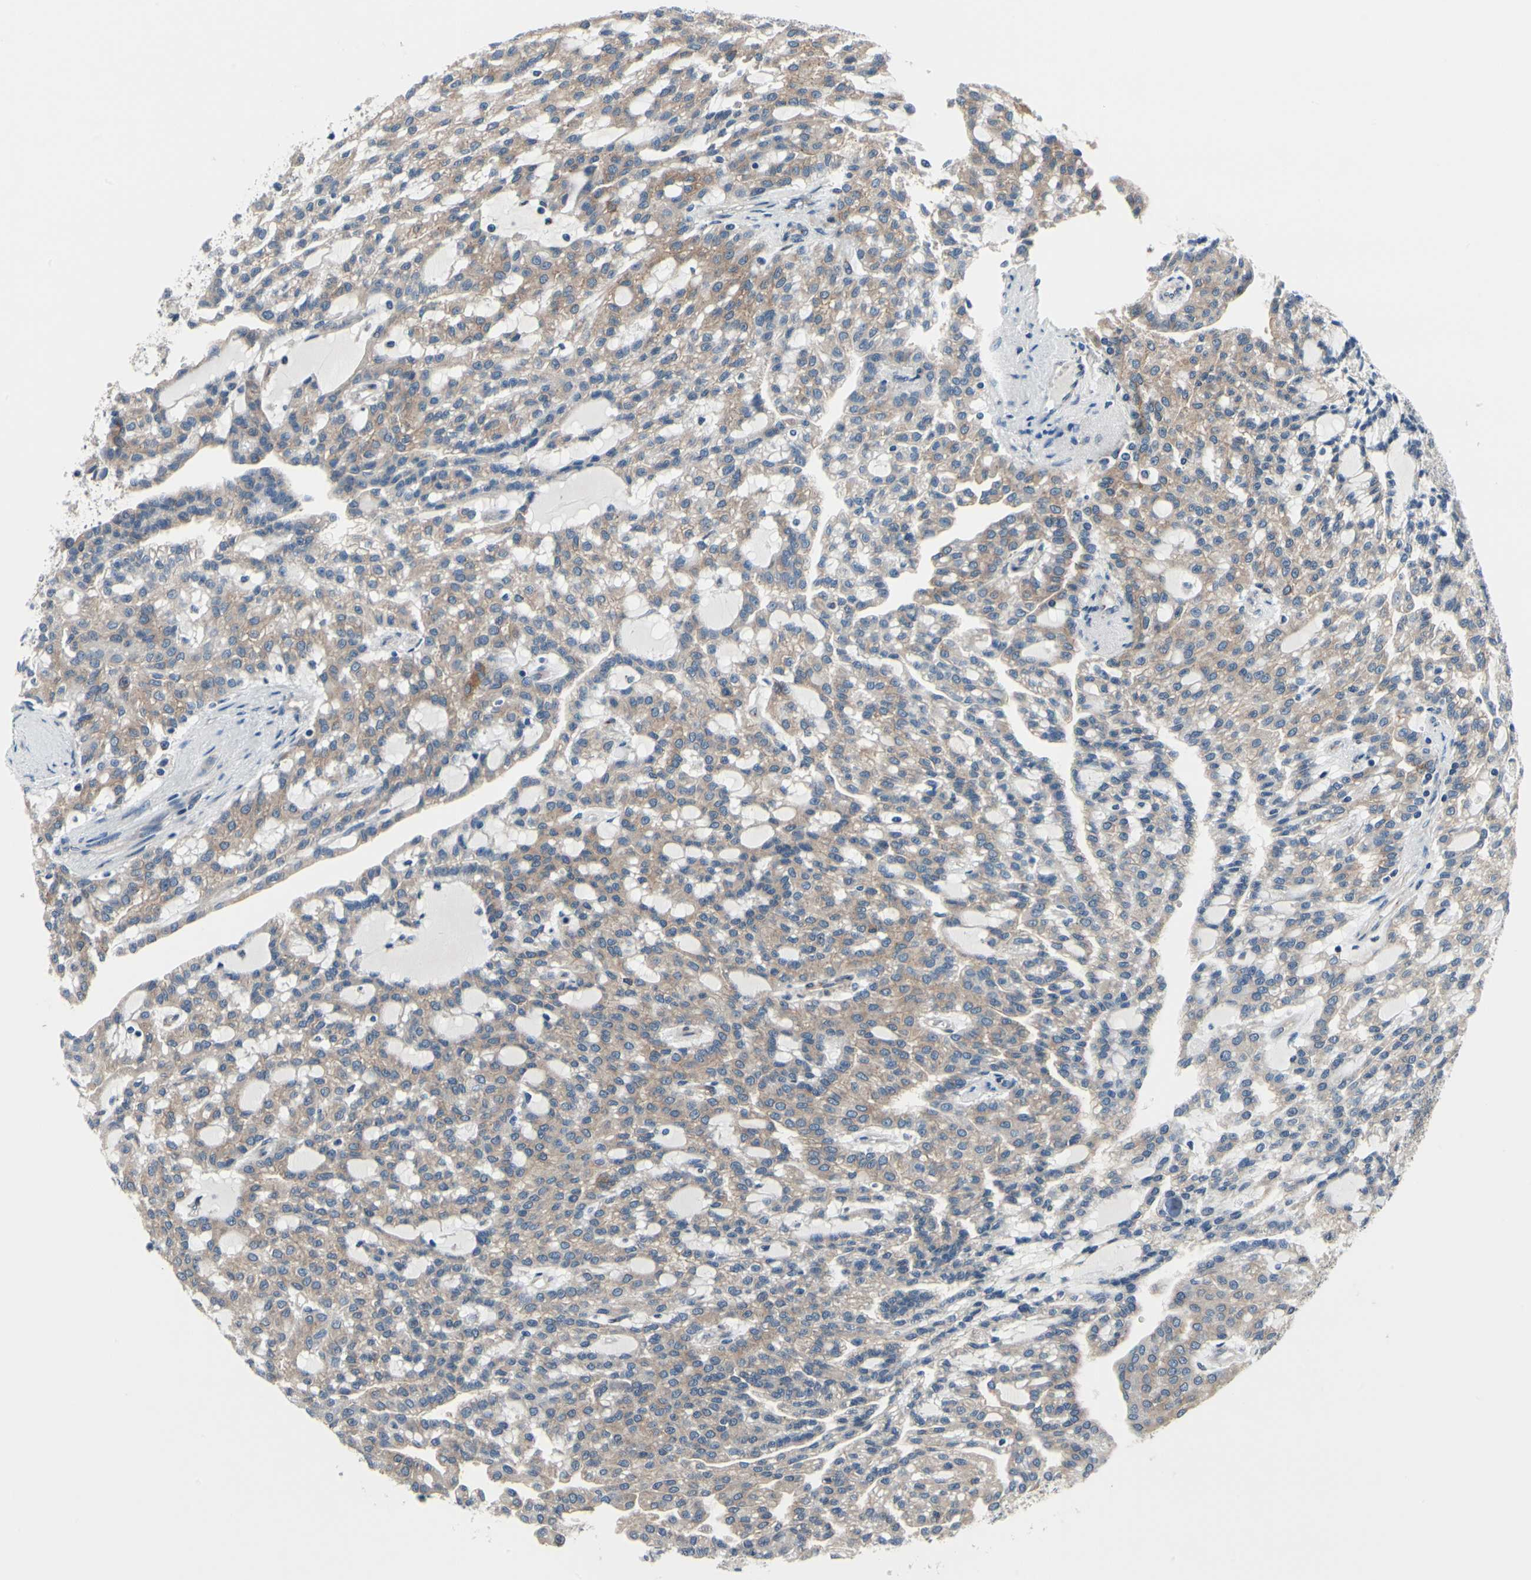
{"staining": {"intensity": "moderate", "quantity": ">75%", "location": "cytoplasmic/membranous"}, "tissue": "renal cancer", "cell_type": "Tumor cells", "image_type": "cancer", "snomed": [{"axis": "morphology", "description": "Adenocarcinoma, NOS"}, {"axis": "topography", "description": "Kidney"}], "caption": "Renal cancer (adenocarcinoma) stained for a protein demonstrates moderate cytoplasmic/membranous positivity in tumor cells.", "gene": "PRKAR2B", "patient": {"sex": "male", "age": 63}}